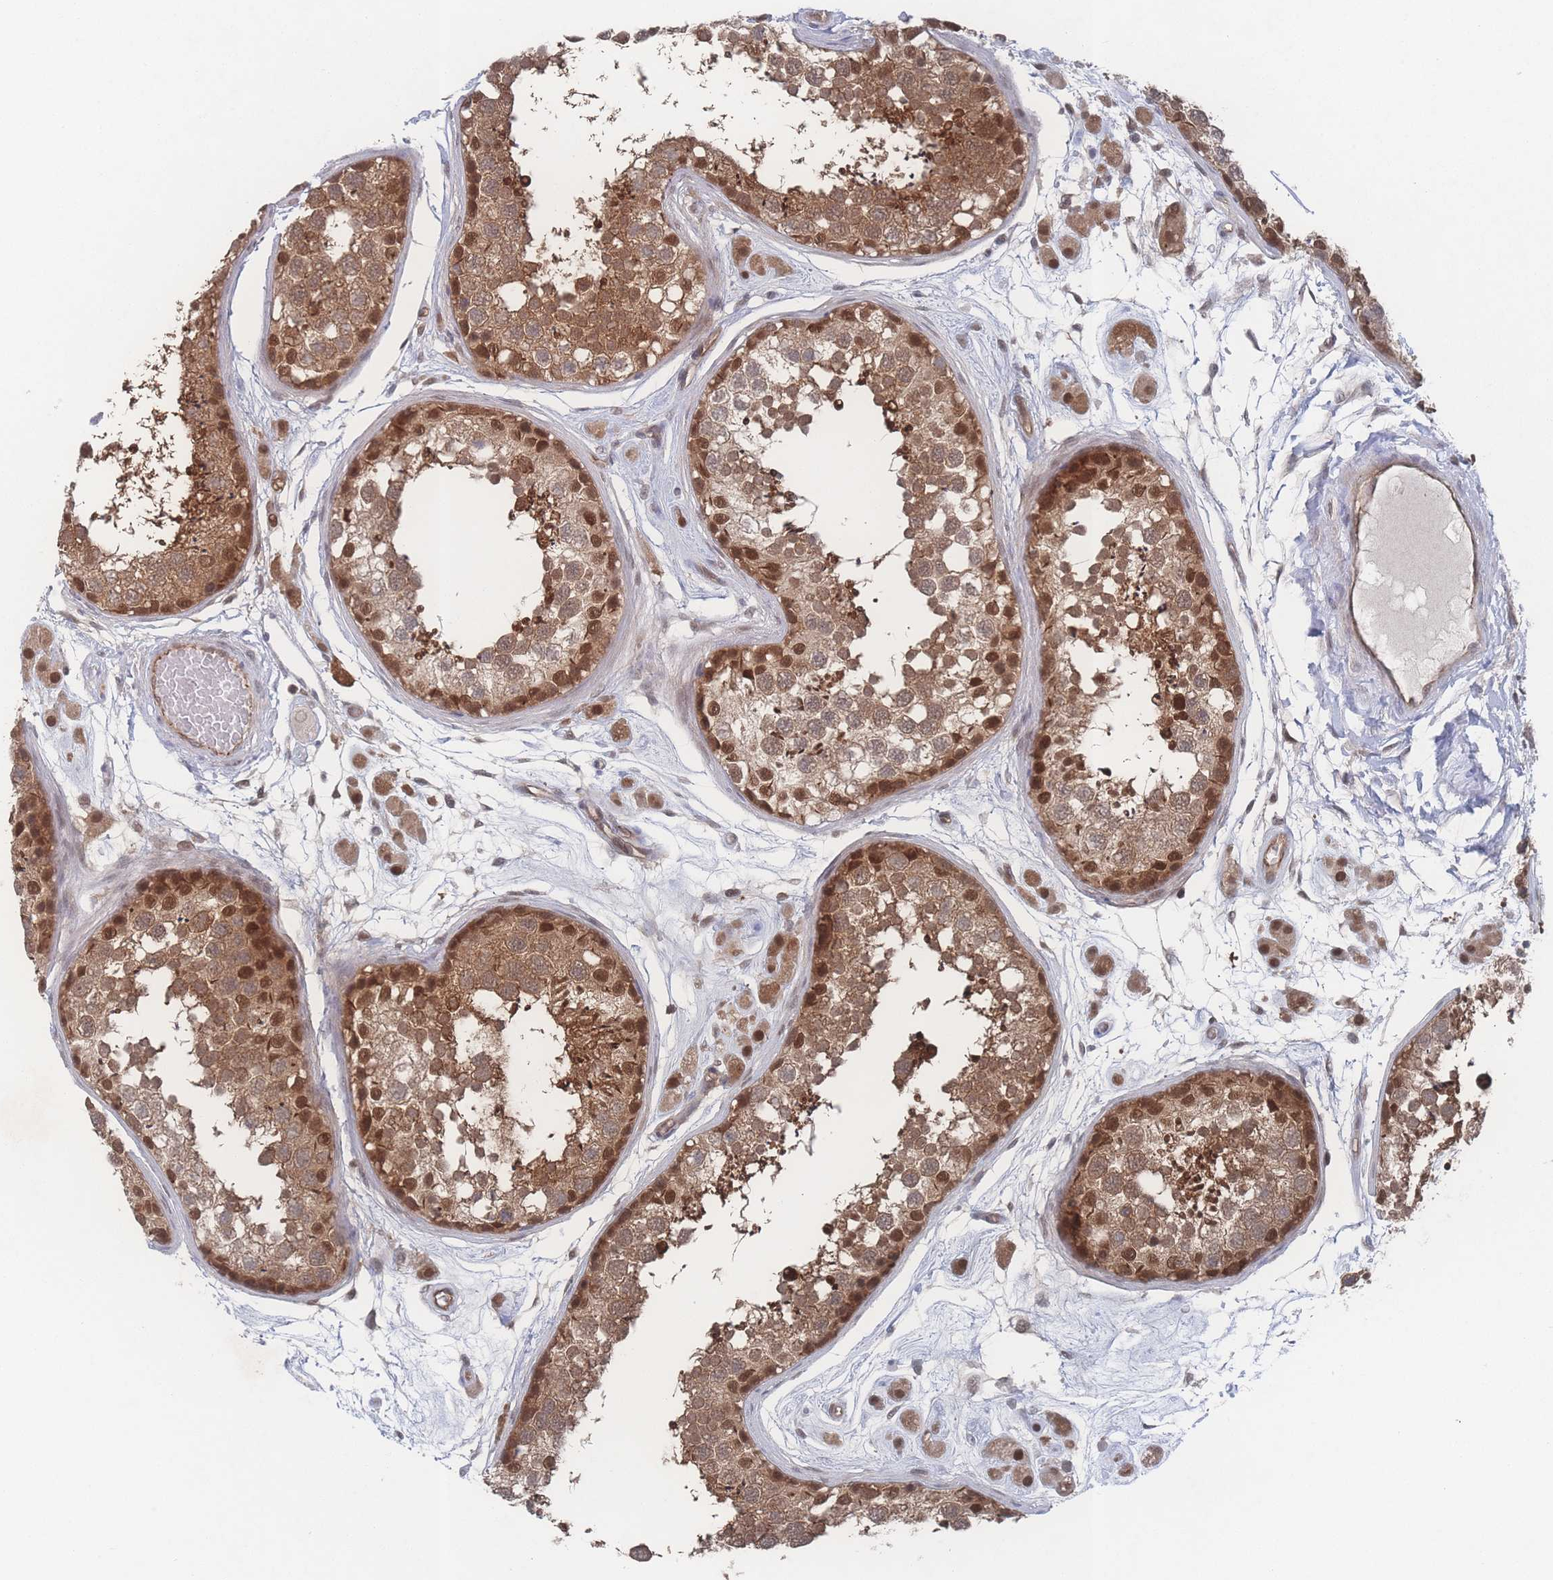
{"staining": {"intensity": "strong", "quantity": ">75%", "location": "cytoplasmic/membranous,nuclear"}, "tissue": "testis", "cell_type": "Cells in seminiferous ducts", "image_type": "normal", "snomed": [{"axis": "morphology", "description": "Normal tissue, NOS"}, {"axis": "topography", "description": "Testis"}], "caption": "Immunohistochemical staining of unremarkable human testis reveals >75% levels of strong cytoplasmic/membranous,nuclear protein expression in approximately >75% of cells in seminiferous ducts. The protein is shown in brown color, while the nuclei are stained blue.", "gene": "PSMA1", "patient": {"sex": "male", "age": 25}}